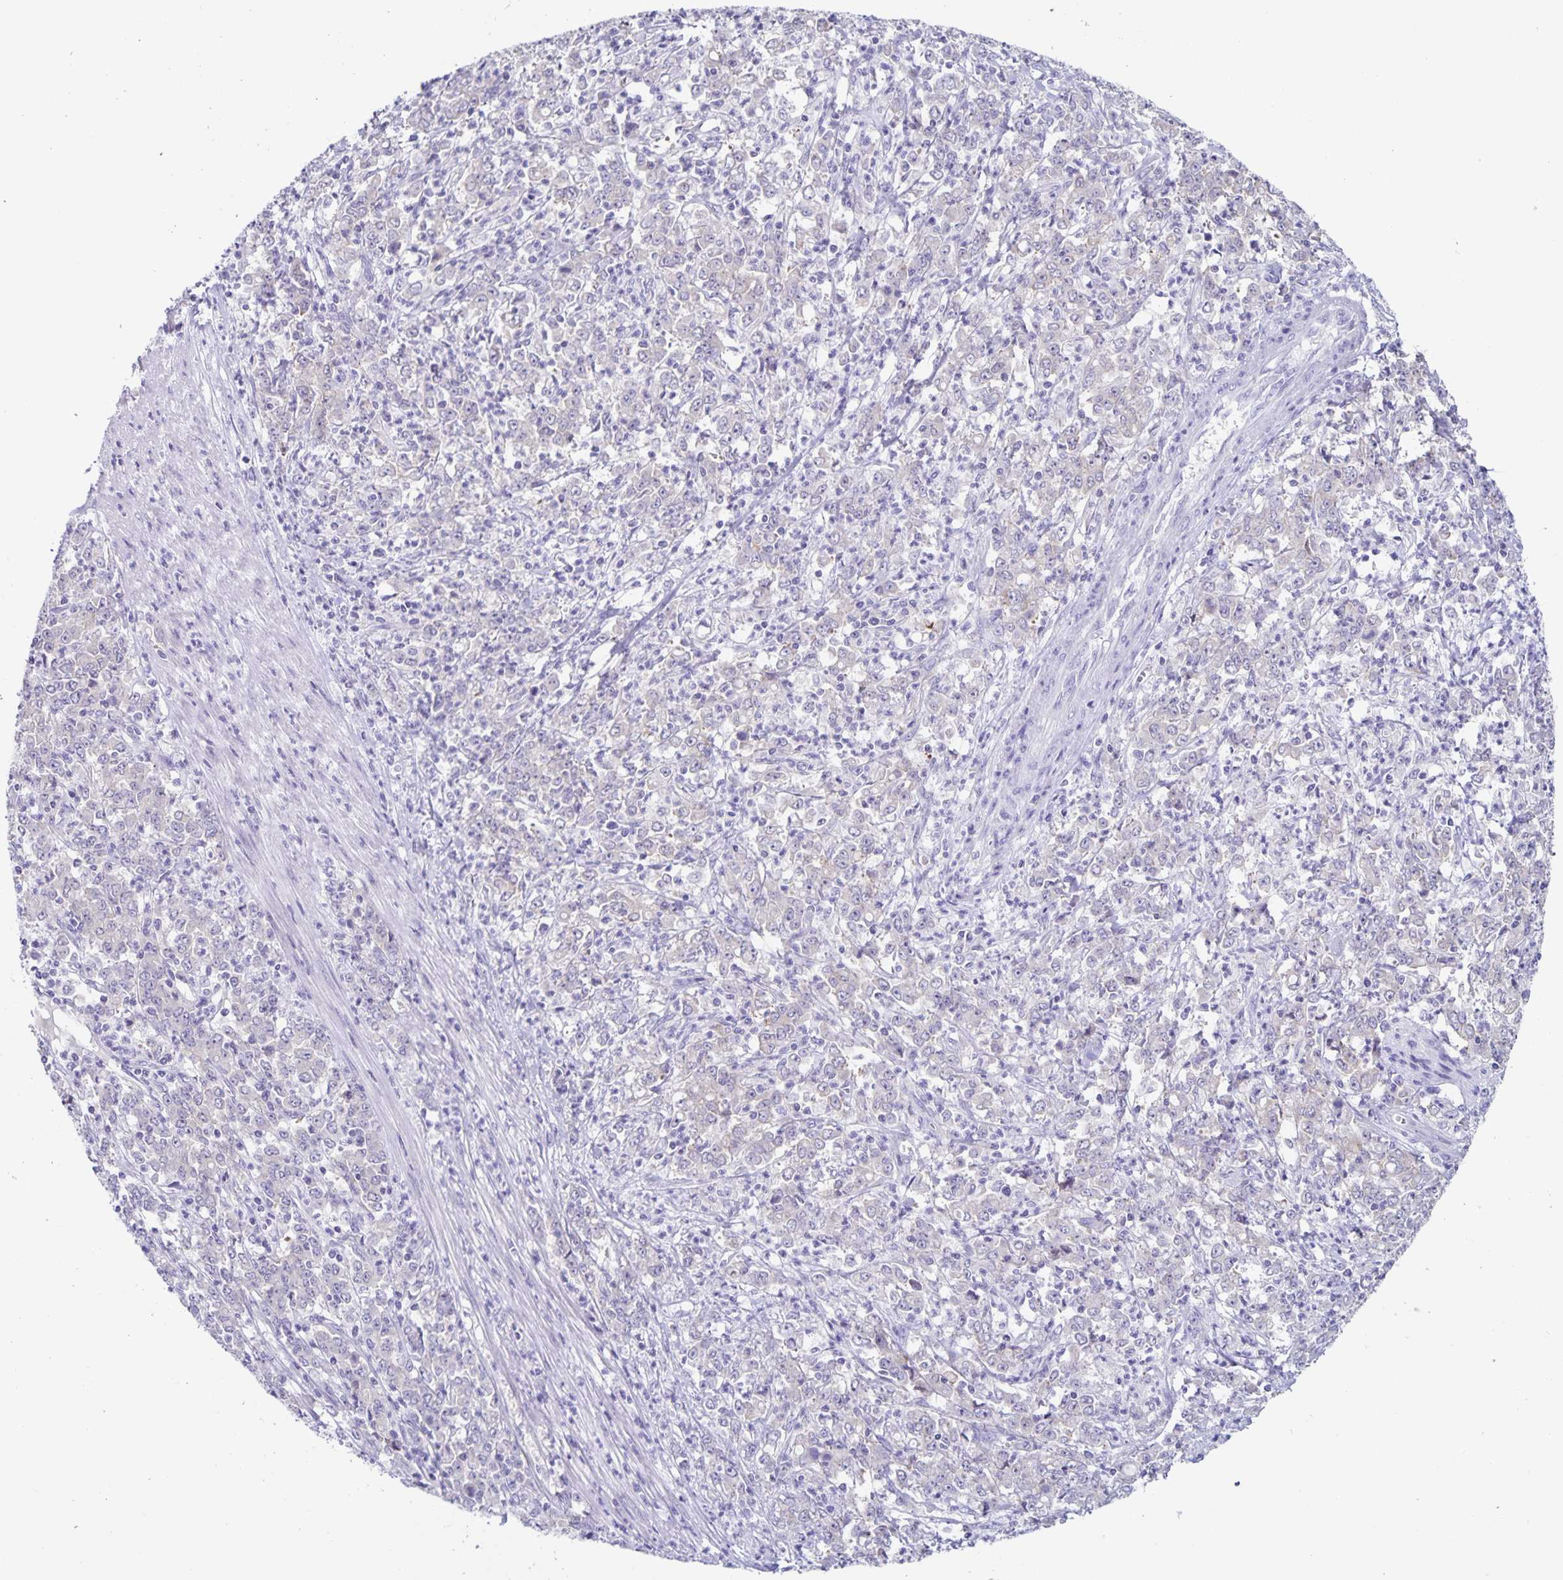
{"staining": {"intensity": "negative", "quantity": "none", "location": "none"}, "tissue": "stomach cancer", "cell_type": "Tumor cells", "image_type": "cancer", "snomed": [{"axis": "morphology", "description": "Adenocarcinoma, NOS"}, {"axis": "topography", "description": "Stomach, lower"}], "caption": "Tumor cells are negative for protein expression in human stomach cancer (adenocarcinoma).", "gene": "RPL36A", "patient": {"sex": "female", "age": 71}}